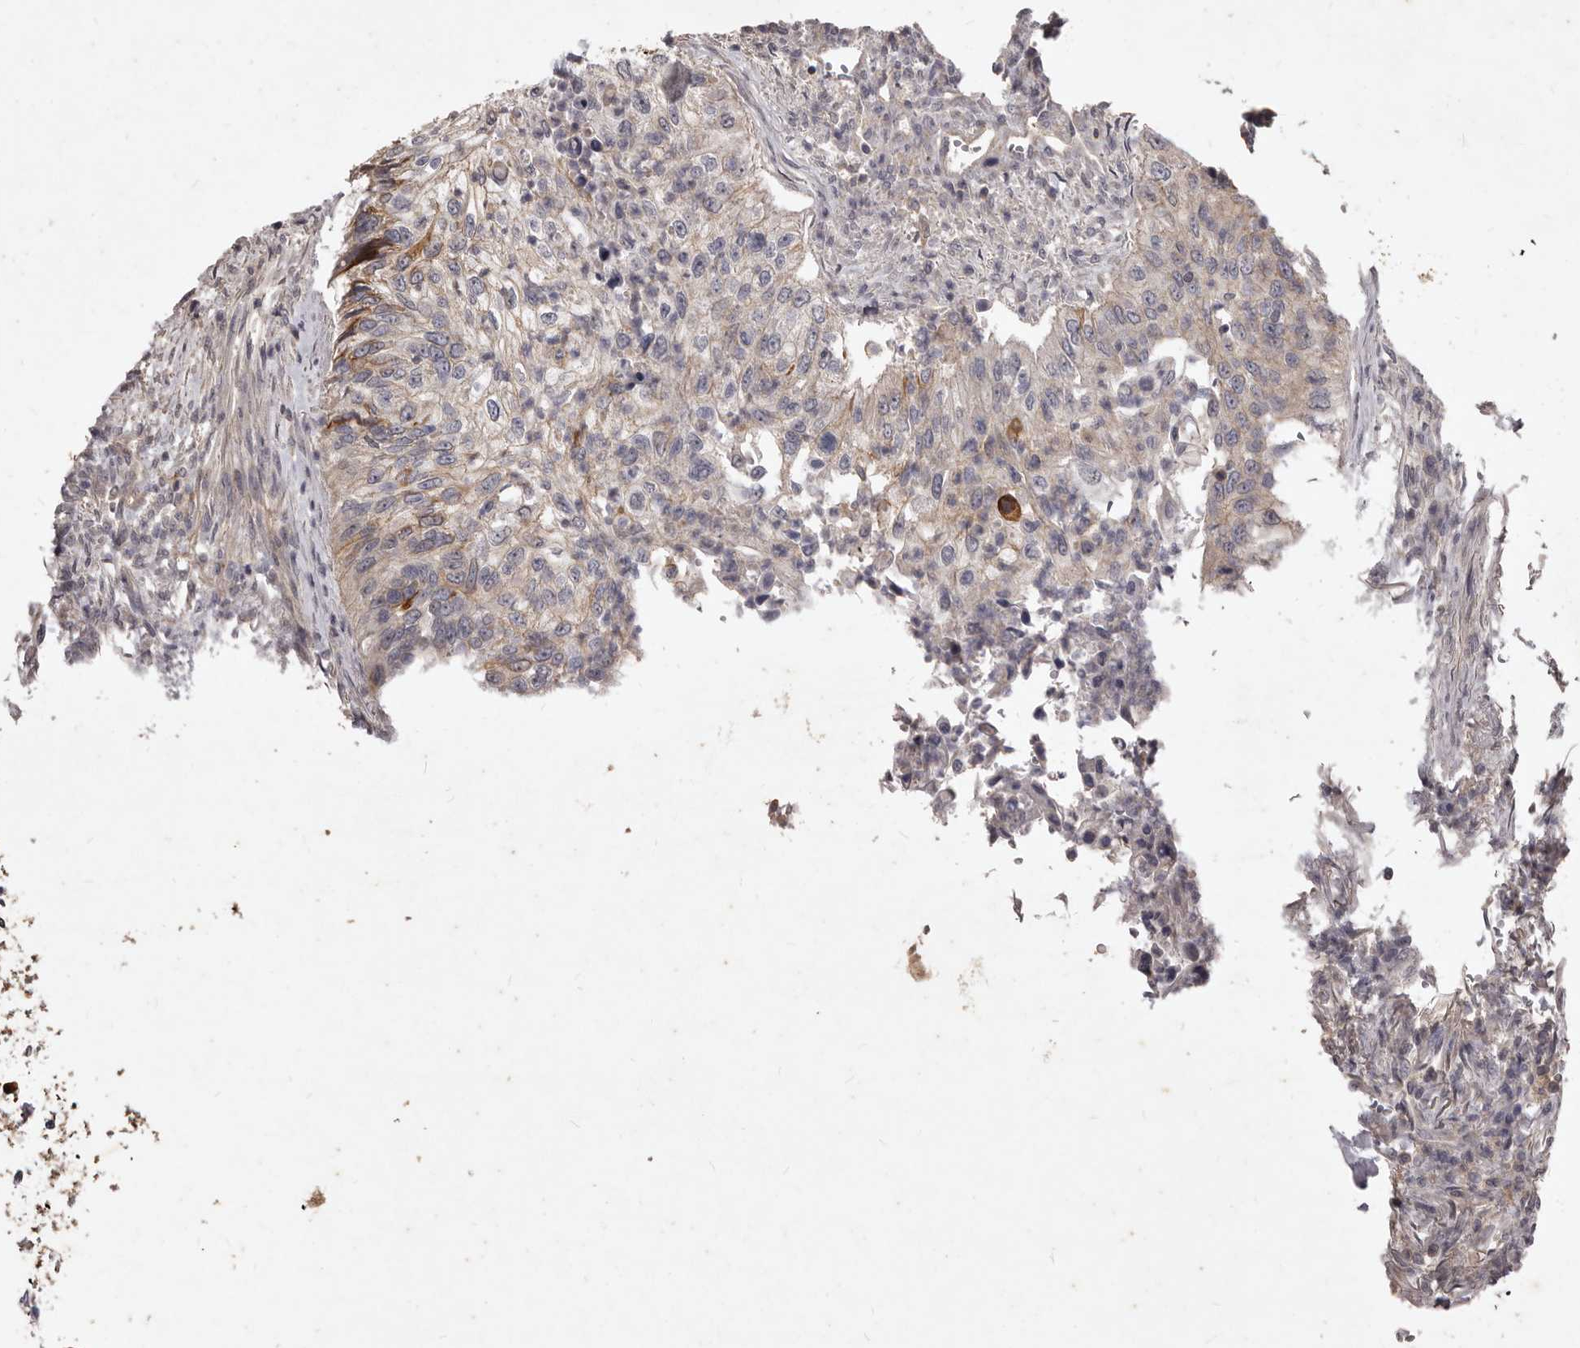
{"staining": {"intensity": "moderate", "quantity": "<25%", "location": "cytoplasmic/membranous"}, "tissue": "urothelial cancer", "cell_type": "Tumor cells", "image_type": "cancer", "snomed": [{"axis": "morphology", "description": "Urothelial carcinoma, High grade"}, {"axis": "topography", "description": "Urinary bladder"}], "caption": "IHC of urothelial cancer exhibits low levels of moderate cytoplasmic/membranous staining in approximately <25% of tumor cells.", "gene": "GPRC5C", "patient": {"sex": "female", "age": 60}}